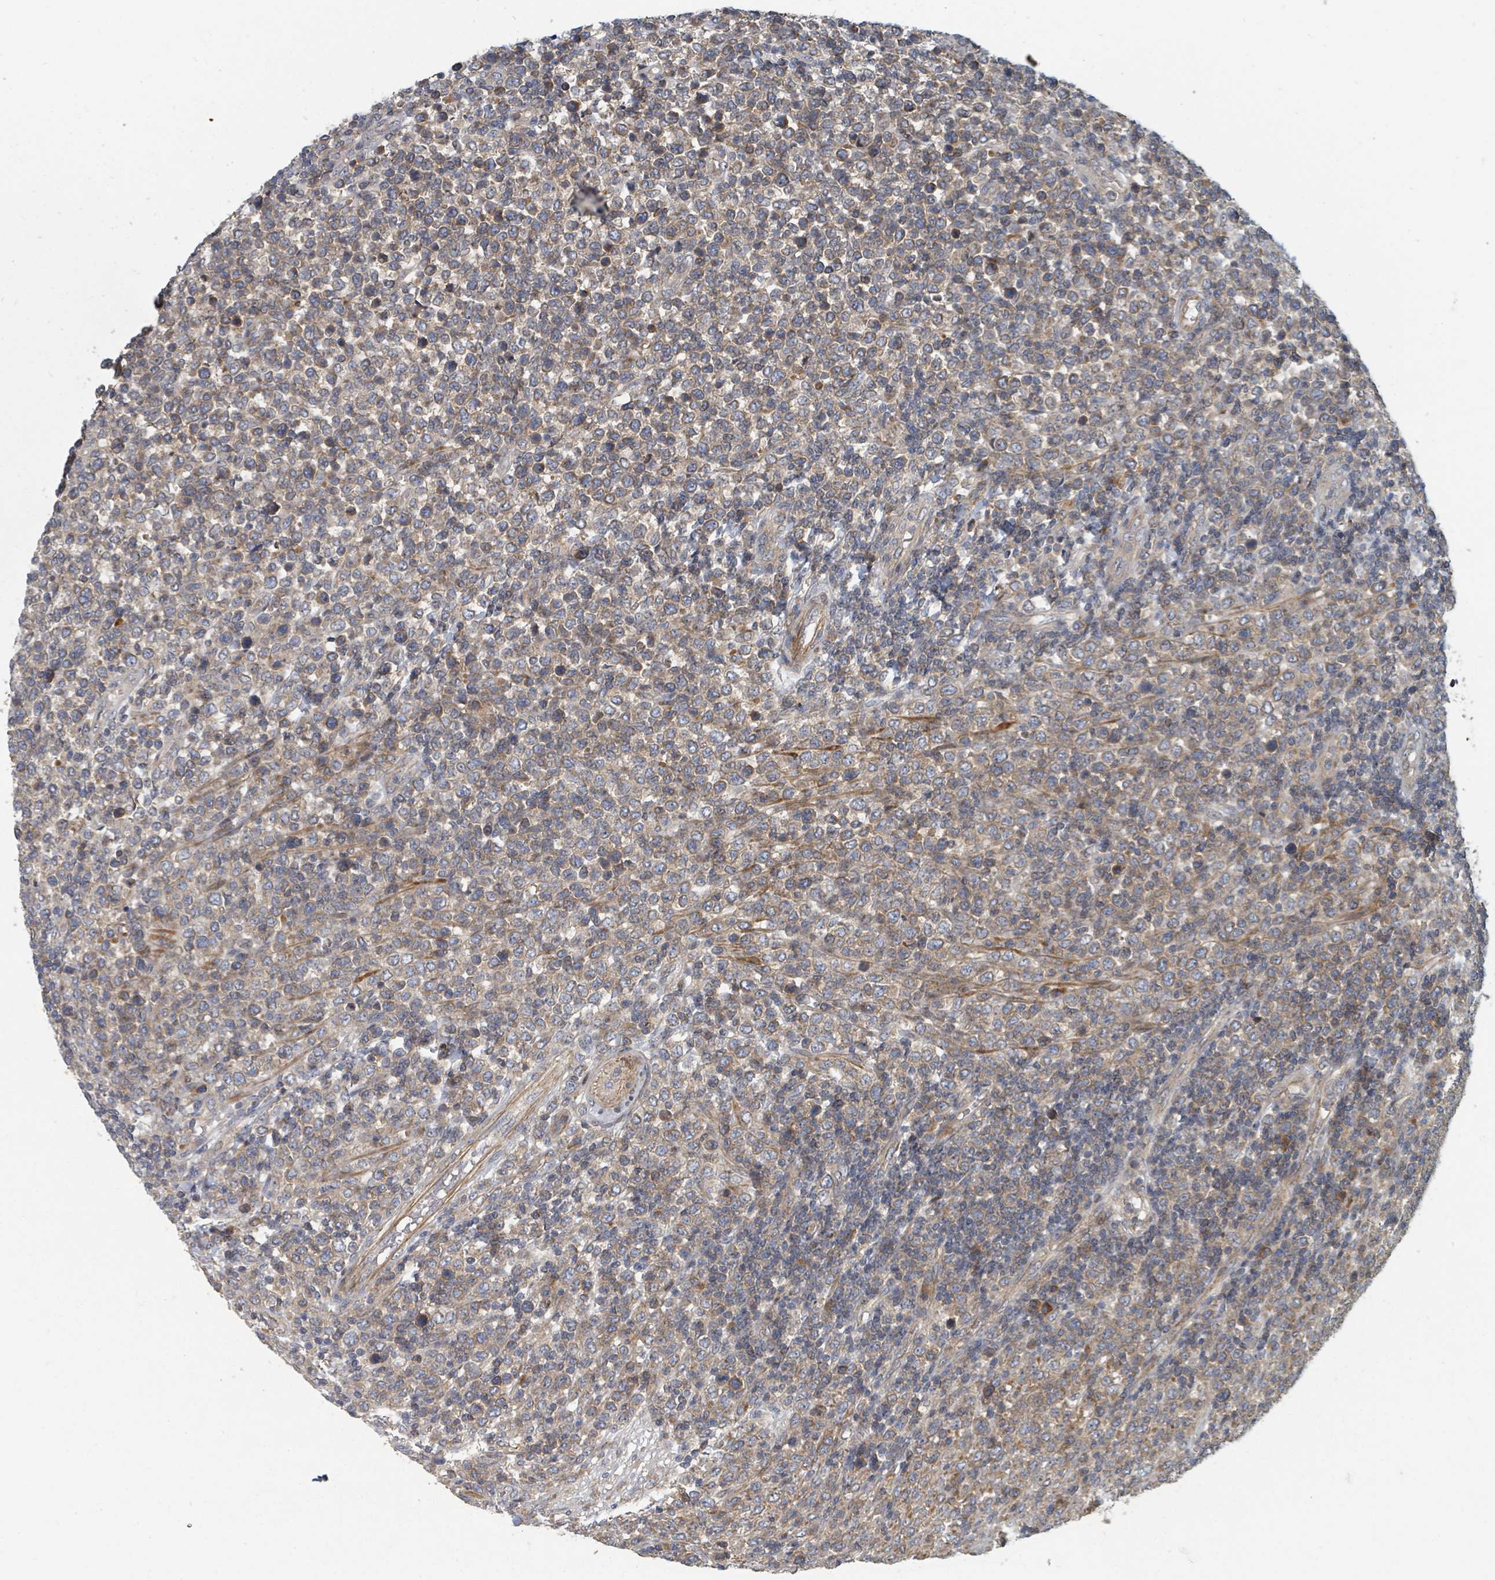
{"staining": {"intensity": "moderate", "quantity": "25%-75%", "location": "cytoplasmic/membranous"}, "tissue": "lymphoma", "cell_type": "Tumor cells", "image_type": "cancer", "snomed": [{"axis": "morphology", "description": "Malignant lymphoma, non-Hodgkin's type, High grade"}, {"axis": "topography", "description": "Soft tissue"}], "caption": "Immunohistochemical staining of lymphoma demonstrates moderate cytoplasmic/membranous protein positivity in about 25%-75% of tumor cells. (Stains: DAB in brown, nuclei in blue, Microscopy: brightfield microscopy at high magnification).", "gene": "DPM1", "patient": {"sex": "female", "age": 56}}